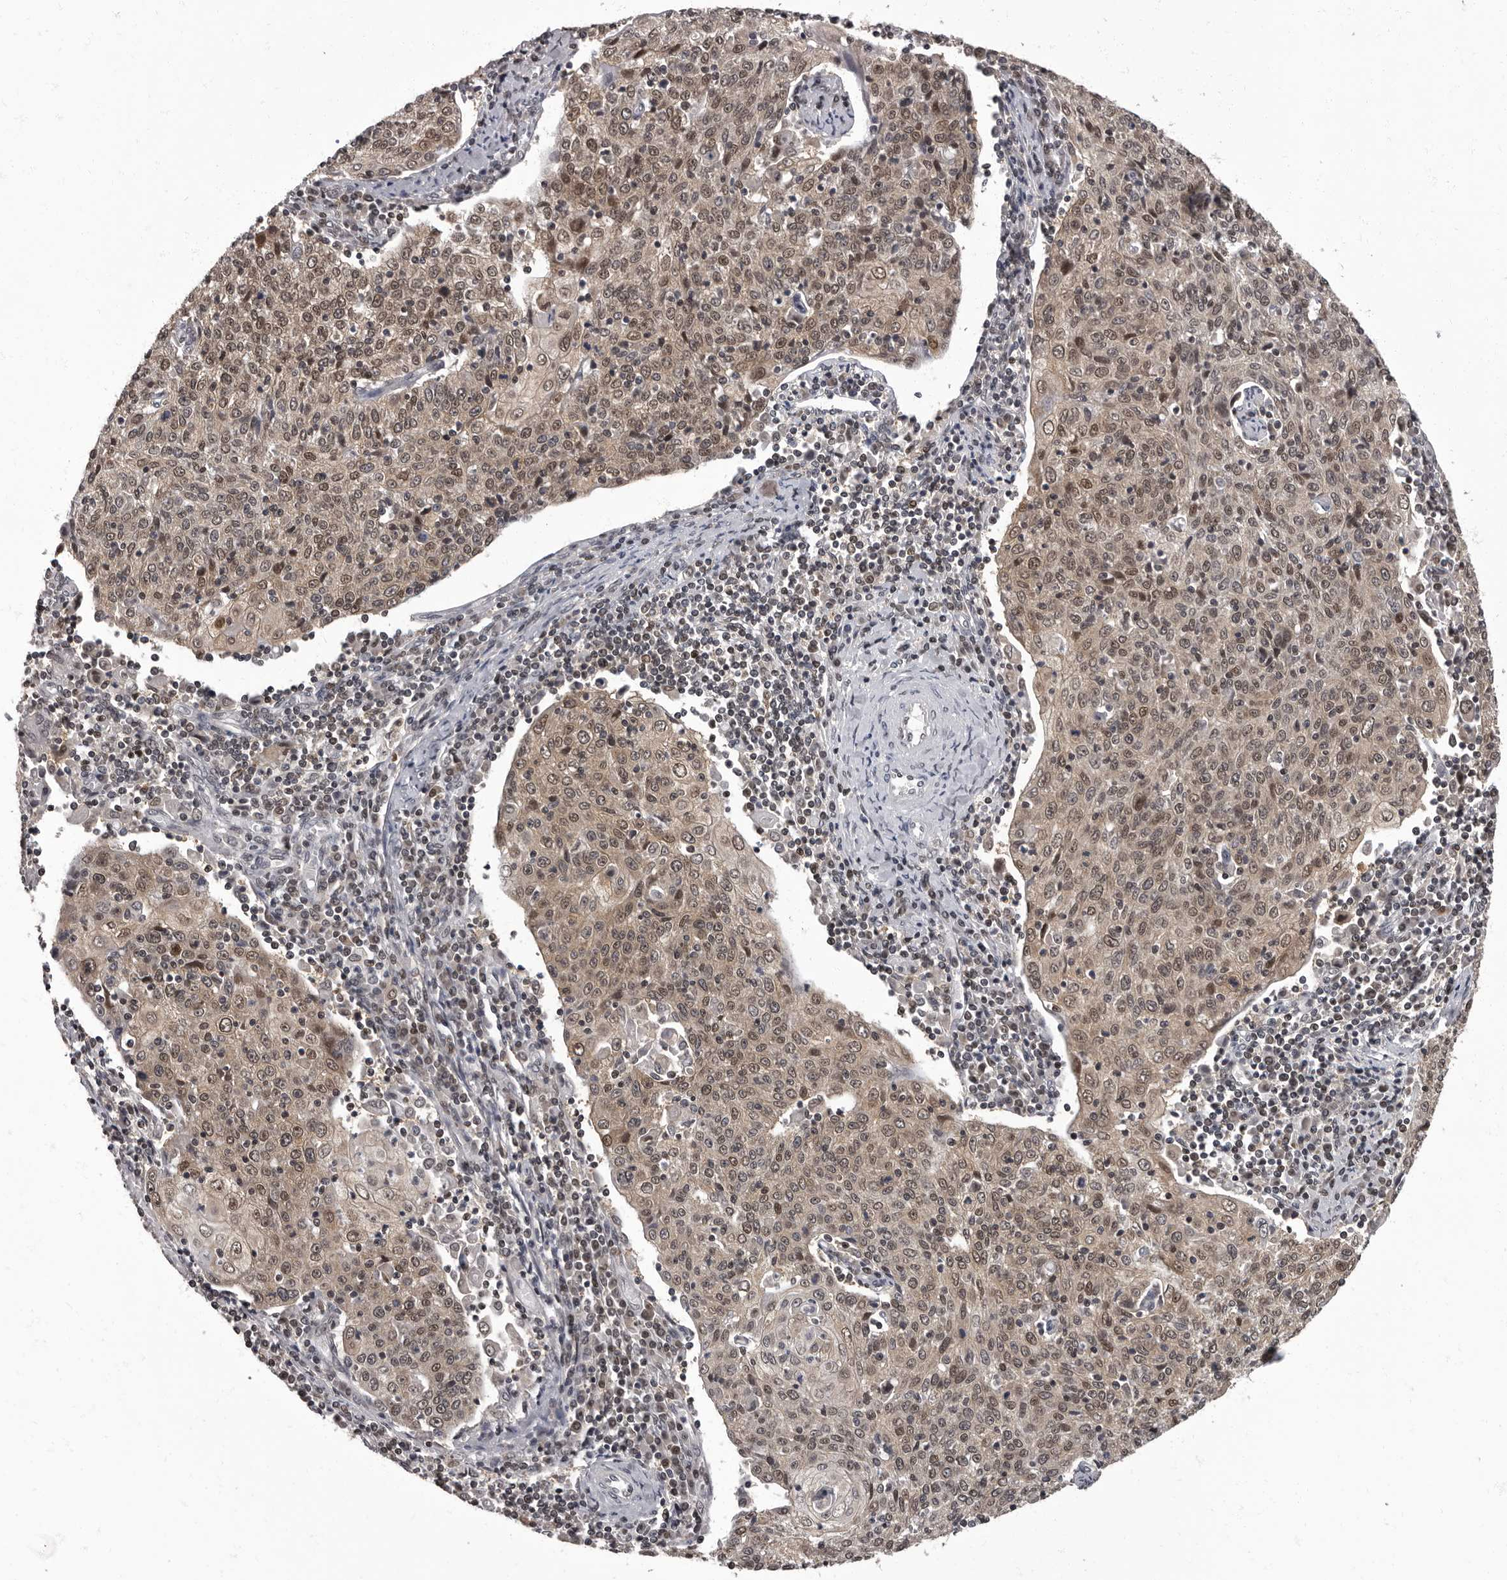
{"staining": {"intensity": "moderate", "quantity": ">75%", "location": "cytoplasmic/membranous,nuclear"}, "tissue": "cervical cancer", "cell_type": "Tumor cells", "image_type": "cancer", "snomed": [{"axis": "morphology", "description": "Squamous cell carcinoma, NOS"}, {"axis": "topography", "description": "Cervix"}], "caption": "The image displays staining of cervical cancer, revealing moderate cytoplasmic/membranous and nuclear protein positivity (brown color) within tumor cells.", "gene": "C1orf50", "patient": {"sex": "female", "age": 48}}